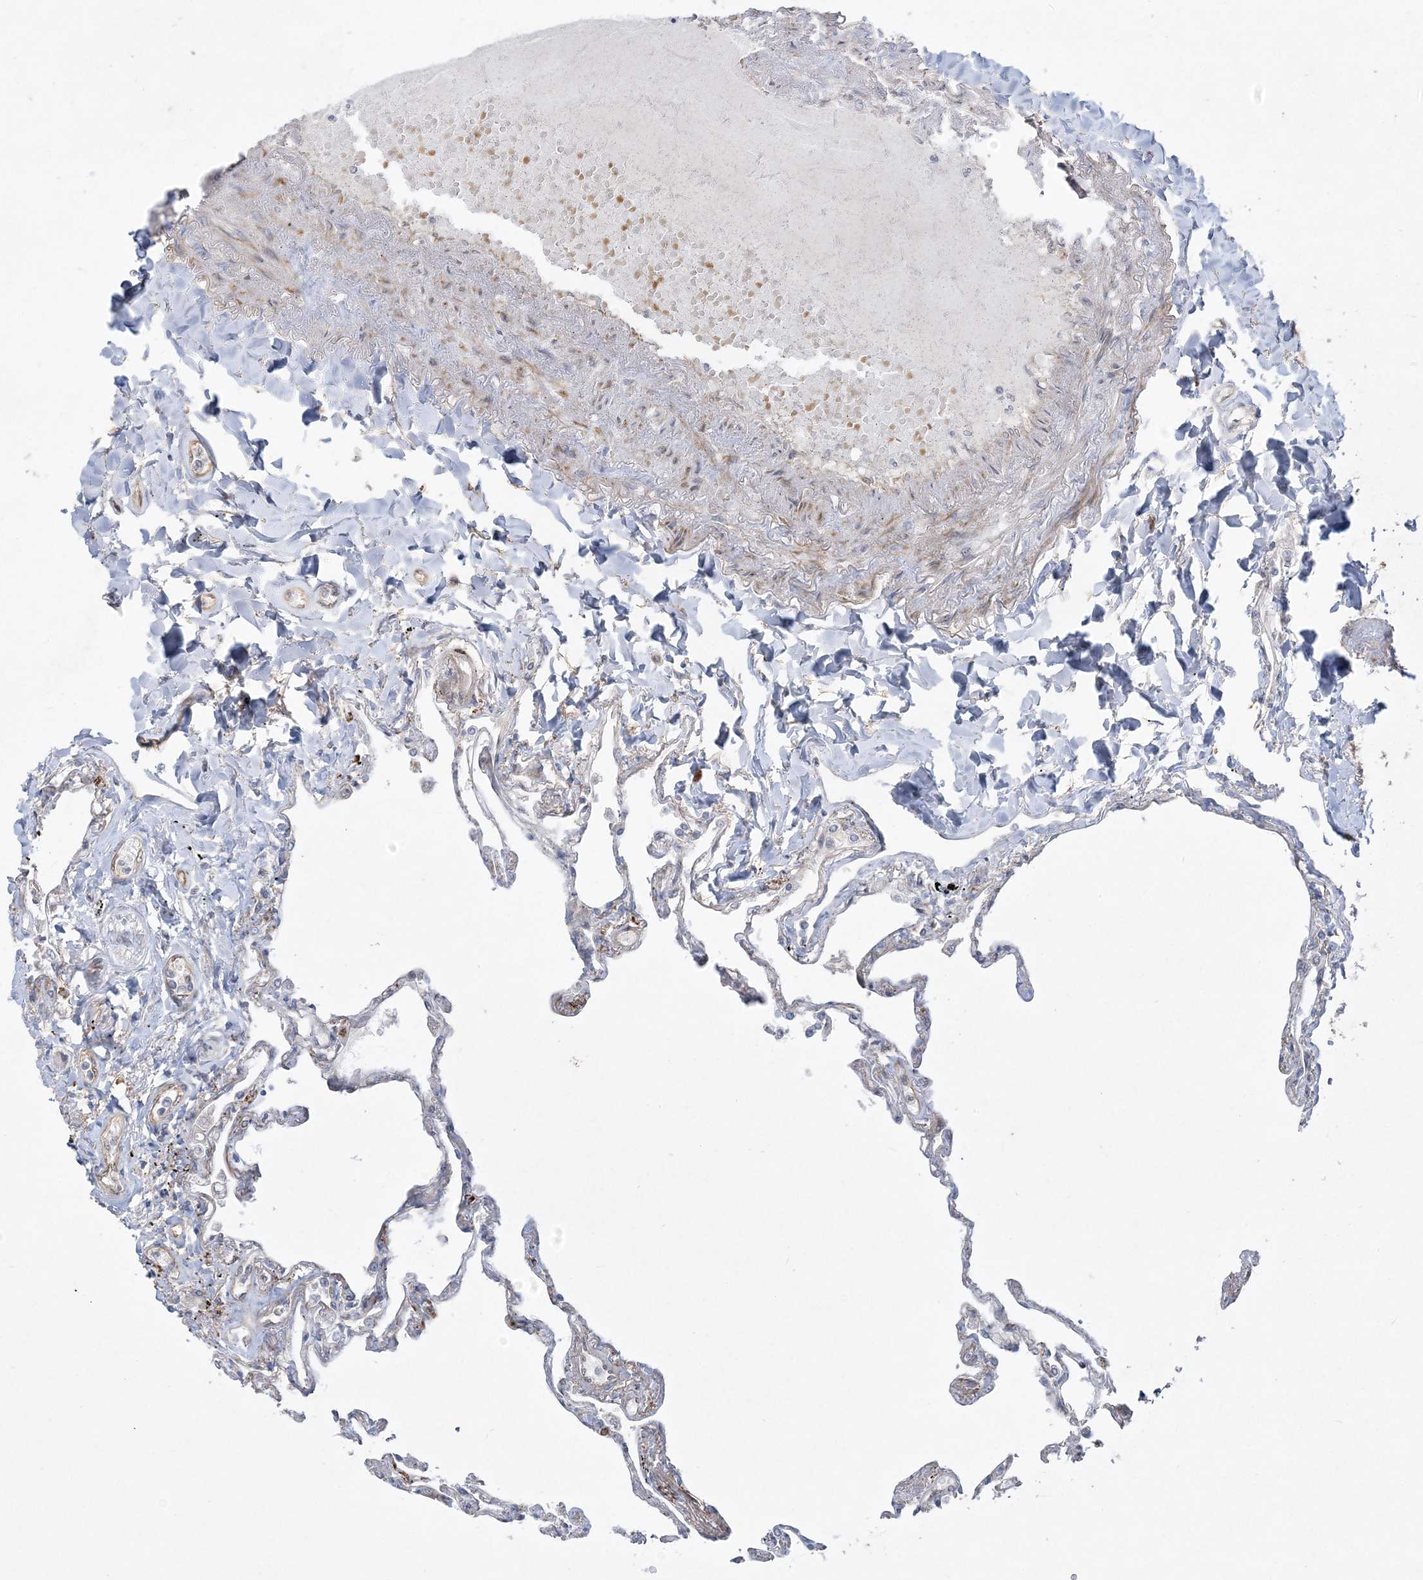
{"staining": {"intensity": "negative", "quantity": "none", "location": "none"}, "tissue": "lung", "cell_type": "Alveolar cells", "image_type": "normal", "snomed": [{"axis": "morphology", "description": "Normal tissue, NOS"}, {"axis": "topography", "description": "Lung"}], "caption": "A high-resolution image shows immunohistochemistry (IHC) staining of benign lung, which displays no significant positivity in alveolar cells. The staining was performed using DAB (3,3'-diaminobenzidine) to visualize the protein expression in brown, while the nuclei were stained in blue with hematoxylin (Magnification: 20x).", "gene": "INPP1", "patient": {"sex": "female", "age": 67}}